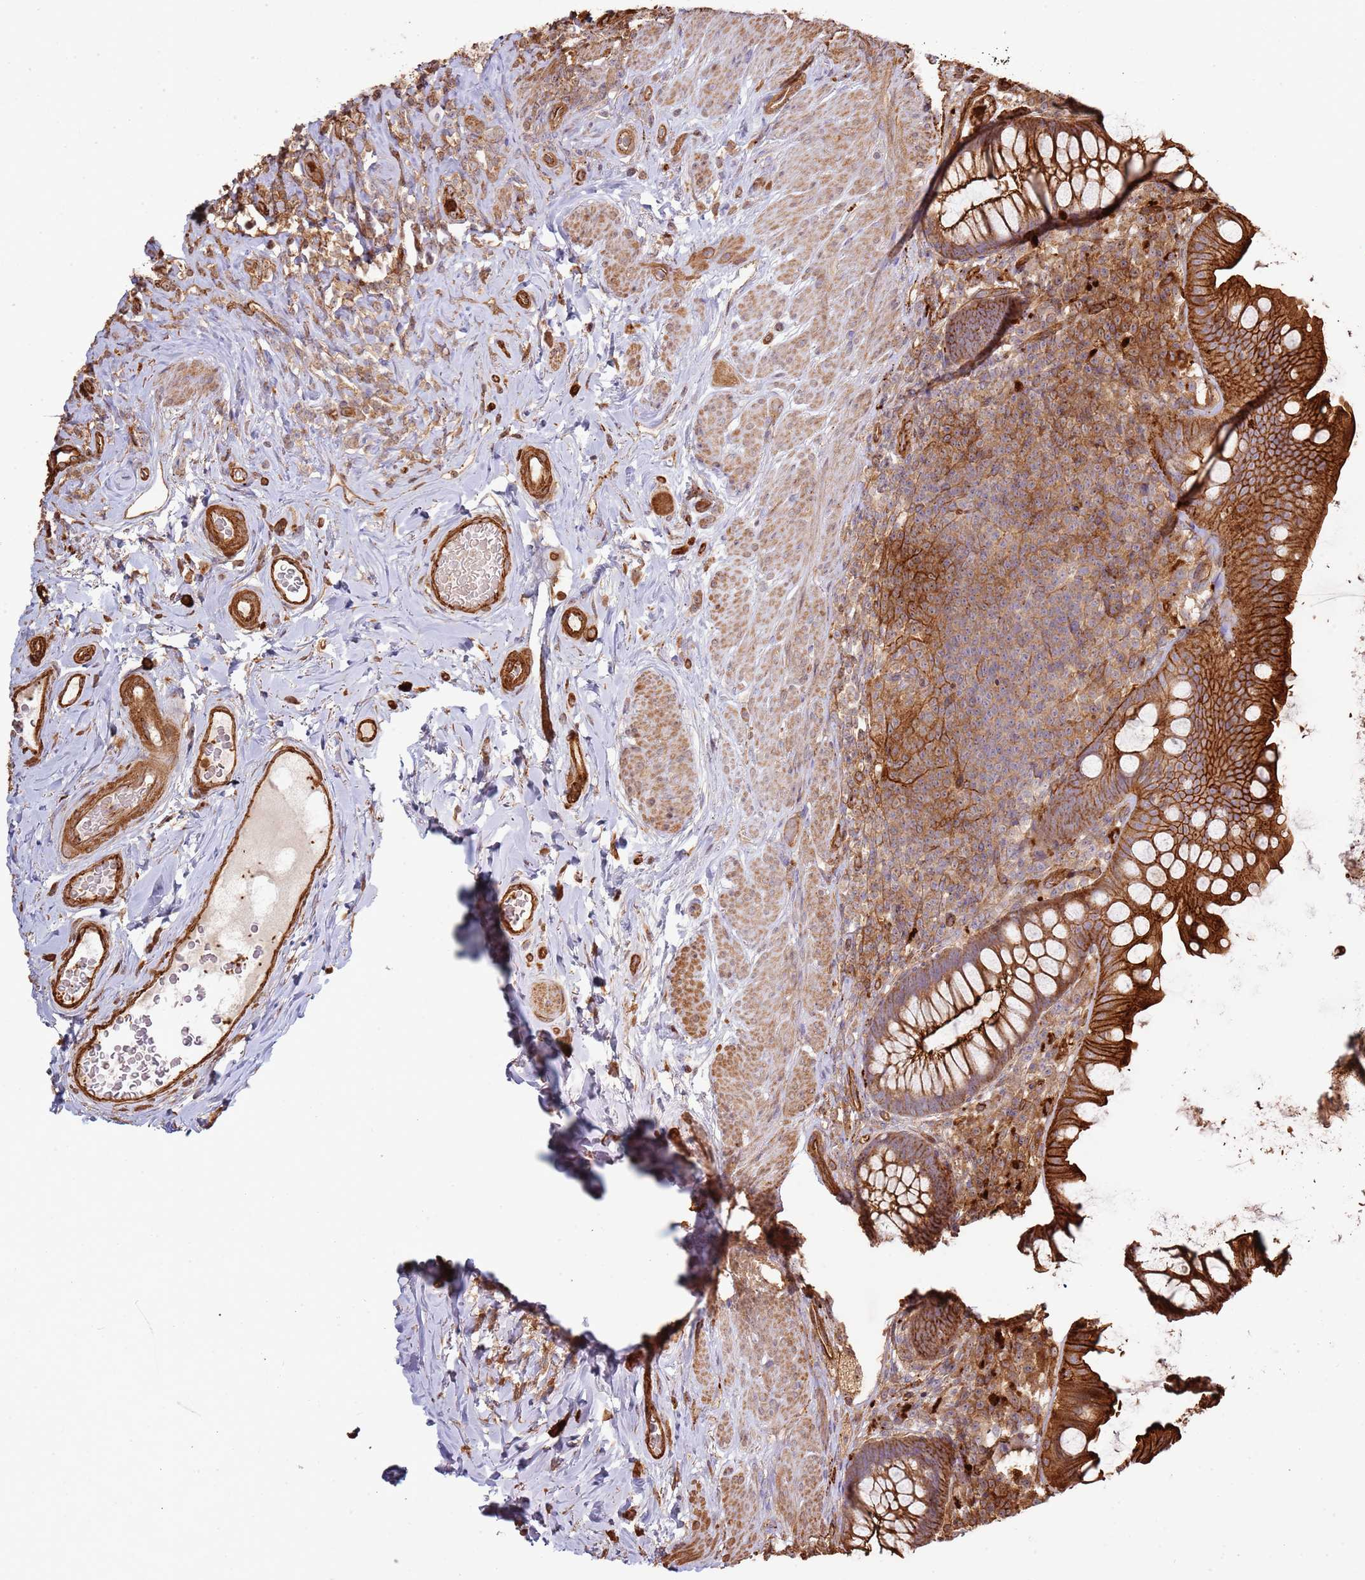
{"staining": {"intensity": "strong", "quantity": ">75%", "location": "cytoplasmic/membranous"}, "tissue": "rectum", "cell_type": "Glandular cells", "image_type": "normal", "snomed": [{"axis": "morphology", "description": "Normal tissue, NOS"}, {"axis": "topography", "description": "Rectum"}, {"axis": "topography", "description": "Peripheral nerve tissue"}], "caption": "About >75% of glandular cells in unremarkable human rectum show strong cytoplasmic/membranous protein positivity as visualized by brown immunohistochemical staining.", "gene": "NDUFAF4", "patient": {"sex": "female", "age": 69}}